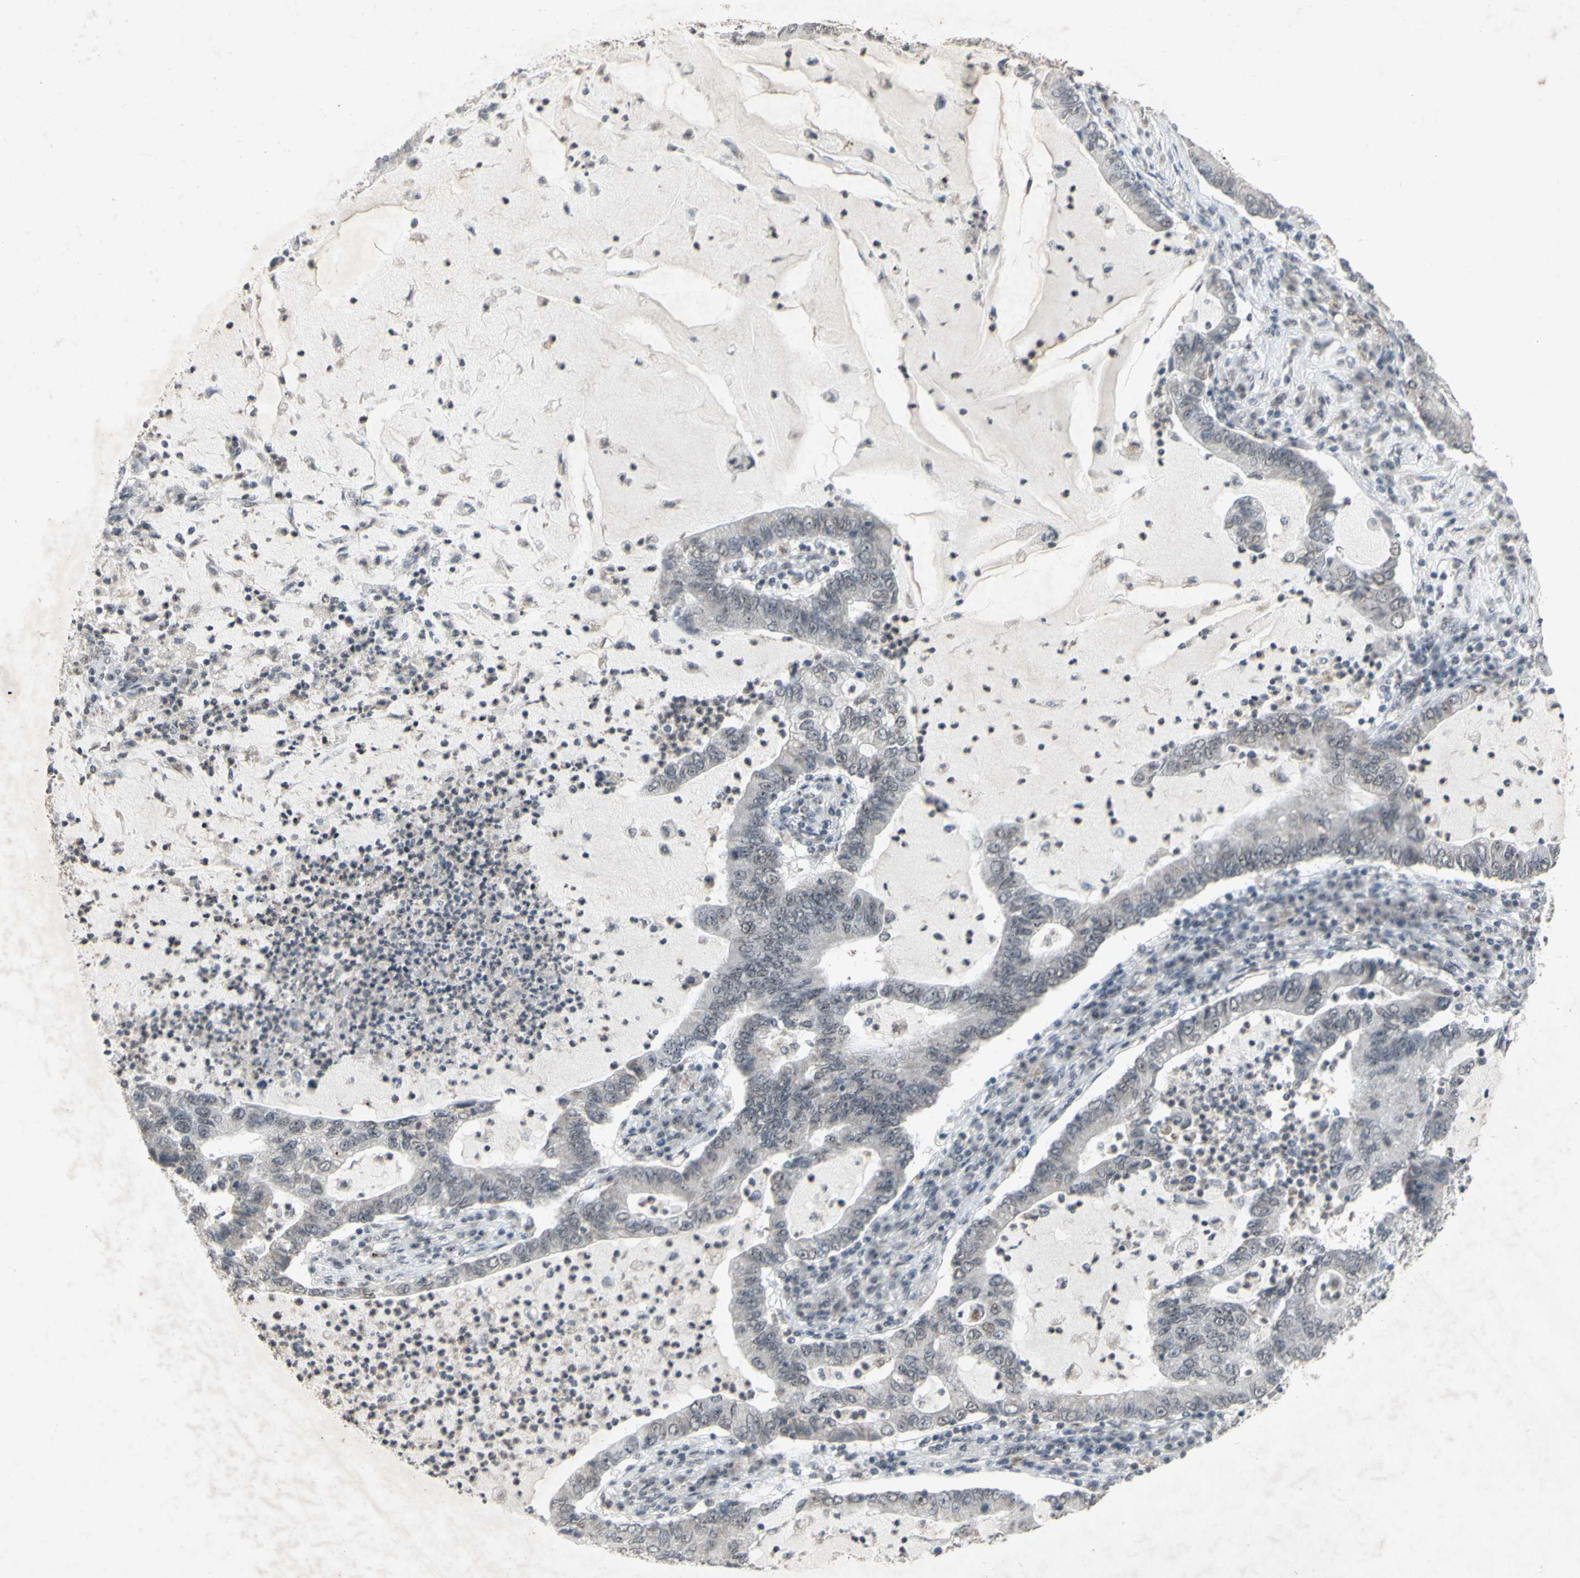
{"staining": {"intensity": "negative", "quantity": "none", "location": "none"}, "tissue": "lung cancer", "cell_type": "Tumor cells", "image_type": "cancer", "snomed": [{"axis": "morphology", "description": "Adenocarcinoma, NOS"}, {"axis": "topography", "description": "Lung"}], "caption": "Immunohistochemical staining of lung adenocarcinoma demonstrates no significant positivity in tumor cells.", "gene": "CENPB", "patient": {"sex": "female", "age": 51}}